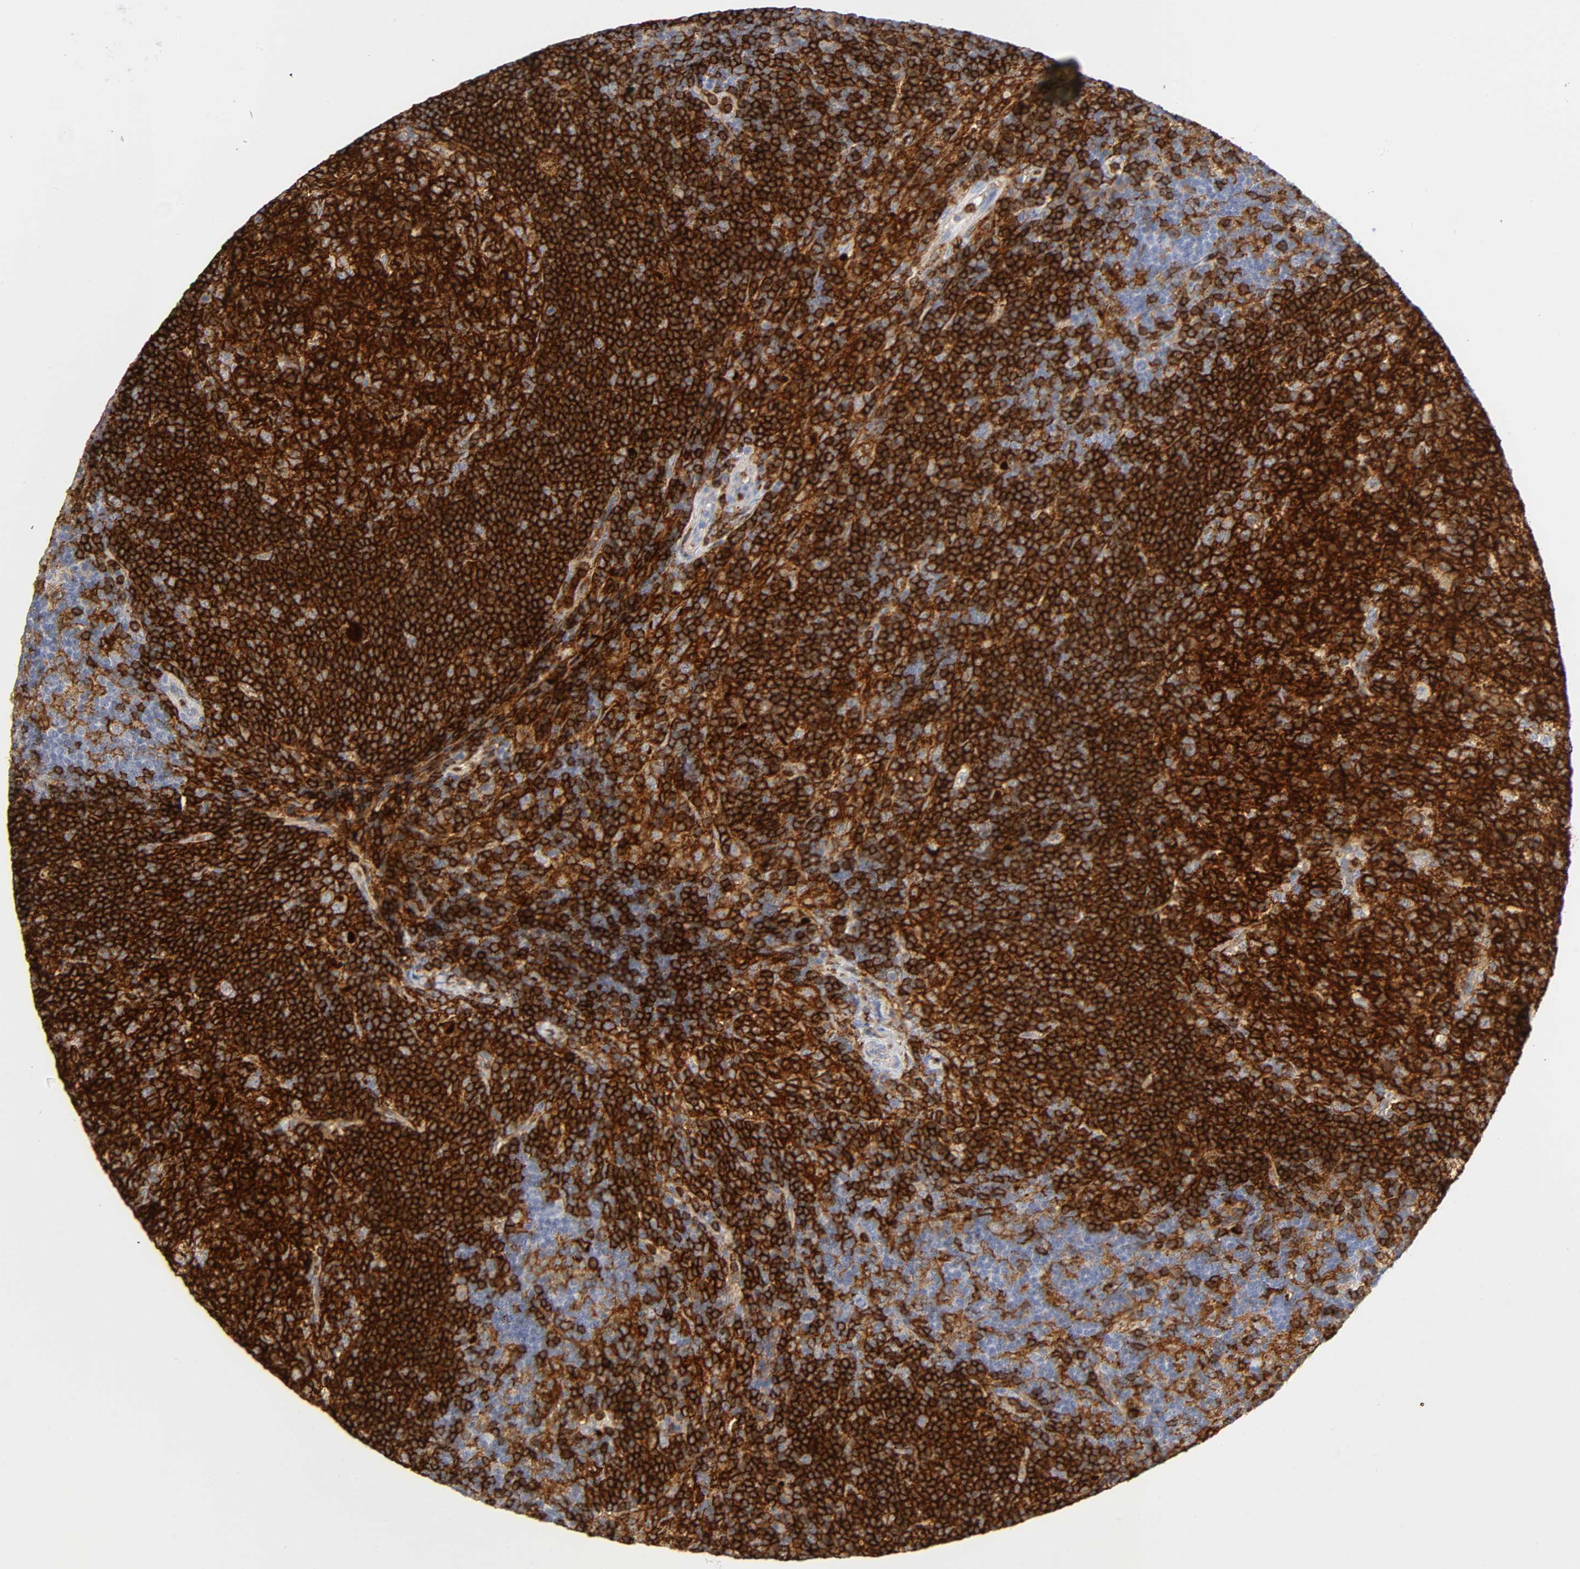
{"staining": {"intensity": "strong", "quantity": ">75%", "location": "cytoplasmic/membranous"}, "tissue": "lymph node", "cell_type": "Germinal center cells", "image_type": "normal", "snomed": [{"axis": "morphology", "description": "Normal tissue, NOS"}, {"axis": "morphology", "description": "Squamous cell carcinoma, metastatic, NOS"}, {"axis": "topography", "description": "Lymph node"}], "caption": "Immunohistochemical staining of benign lymph node demonstrates >75% levels of strong cytoplasmic/membranous protein expression in about >75% of germinal center cells.", "gene": "LYN", "patient": {"sex": "female", "age": 53}}